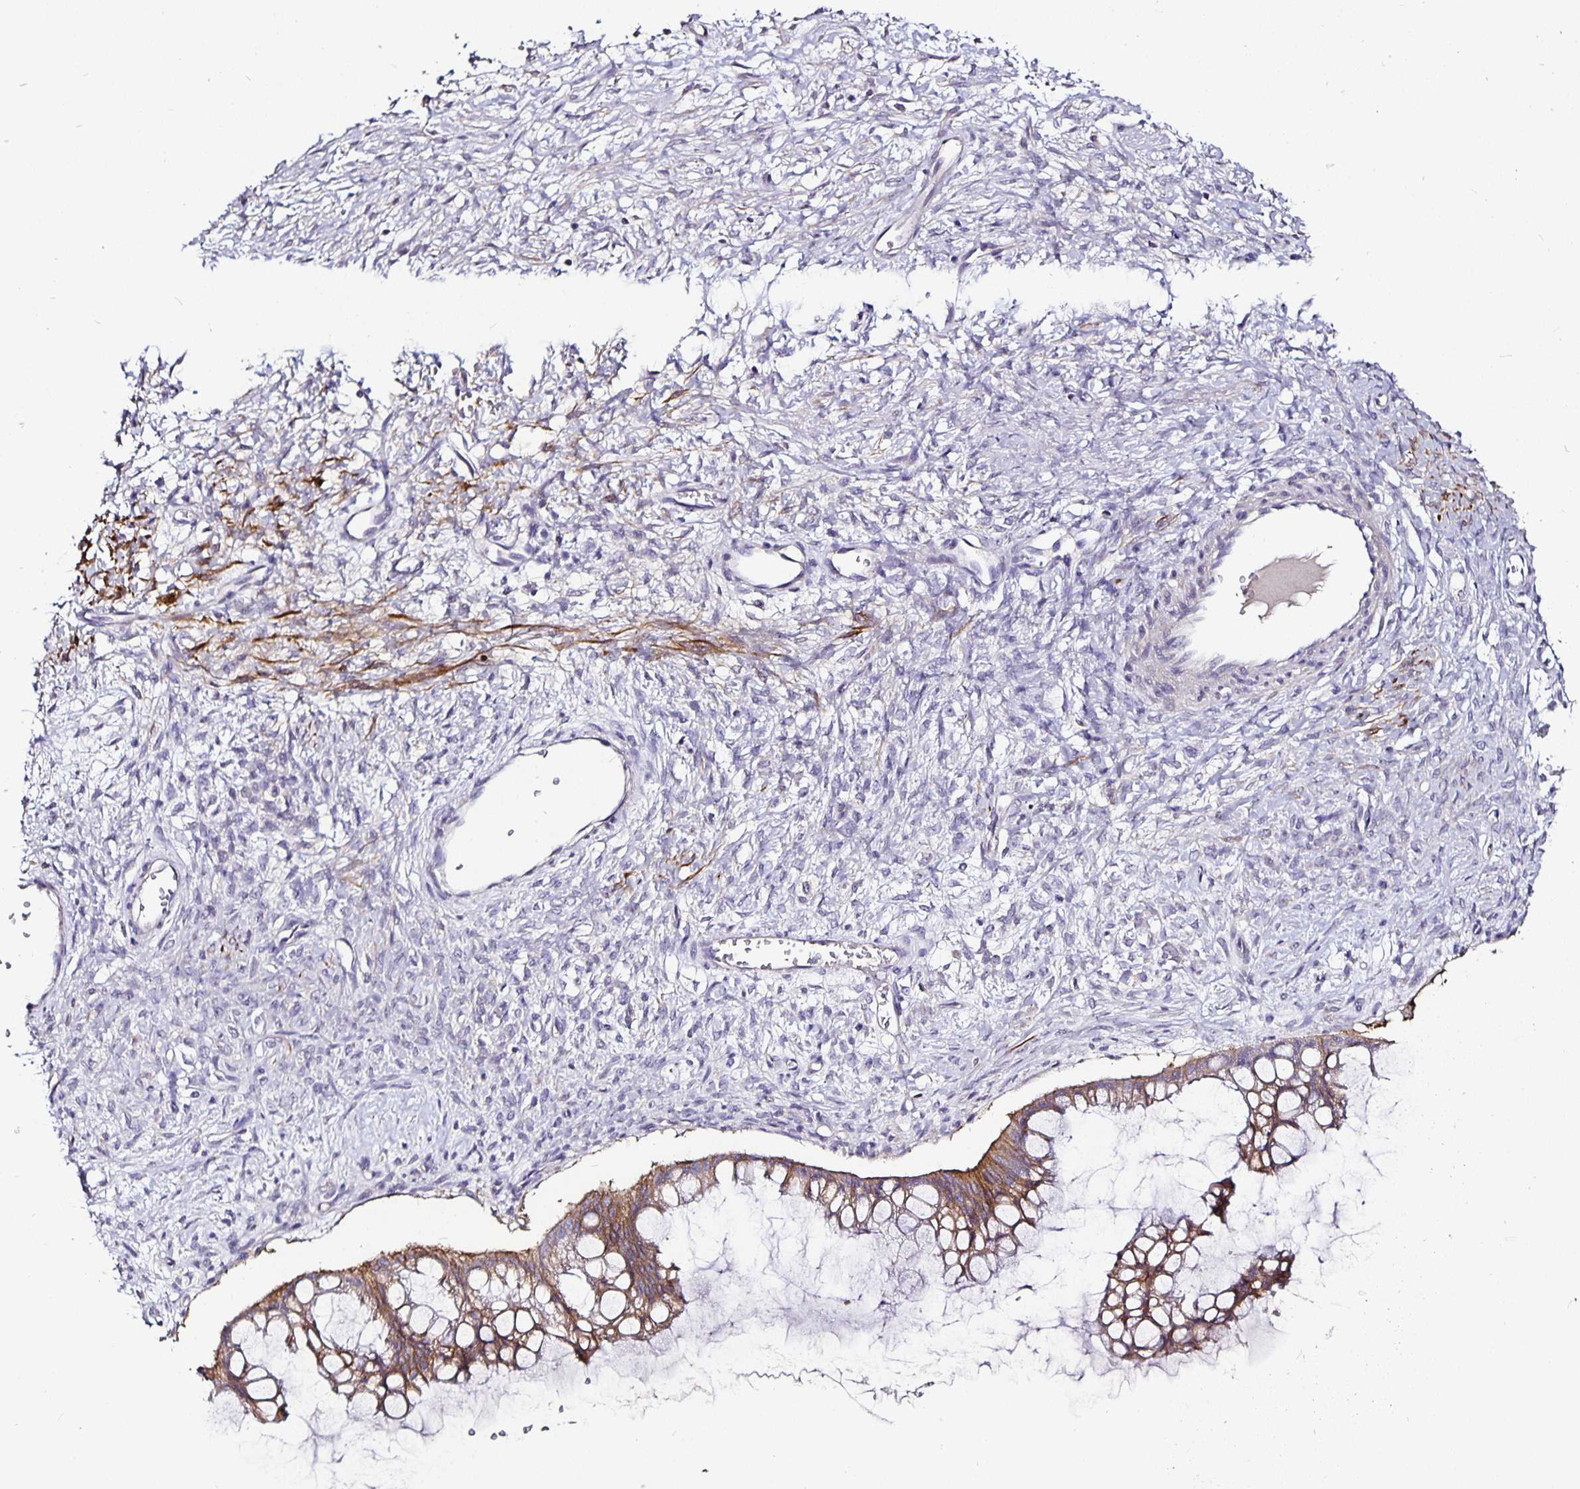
{"staining": {"intensity": "moderate", "quantity": "25%-75%", "location": "cytoplasmic/membranous"}, "tissue": "ovarian cancer", "cell_type": "Tumor cells", "image_type": "cancer", "snomed": [{"axis": "morphology", "description": "Cystadenocarcinoma, mucinous, NOS"}, {"axis": "topography", "description": "Ovary"}], "caption": "Human ovarian cancer (mucinous cystadenocarcinoma) stained with a protein marker demonstrates moderate staining in tumor cells.", "gene": "CA12", "patient": {"sex": "female", "age": 73}}